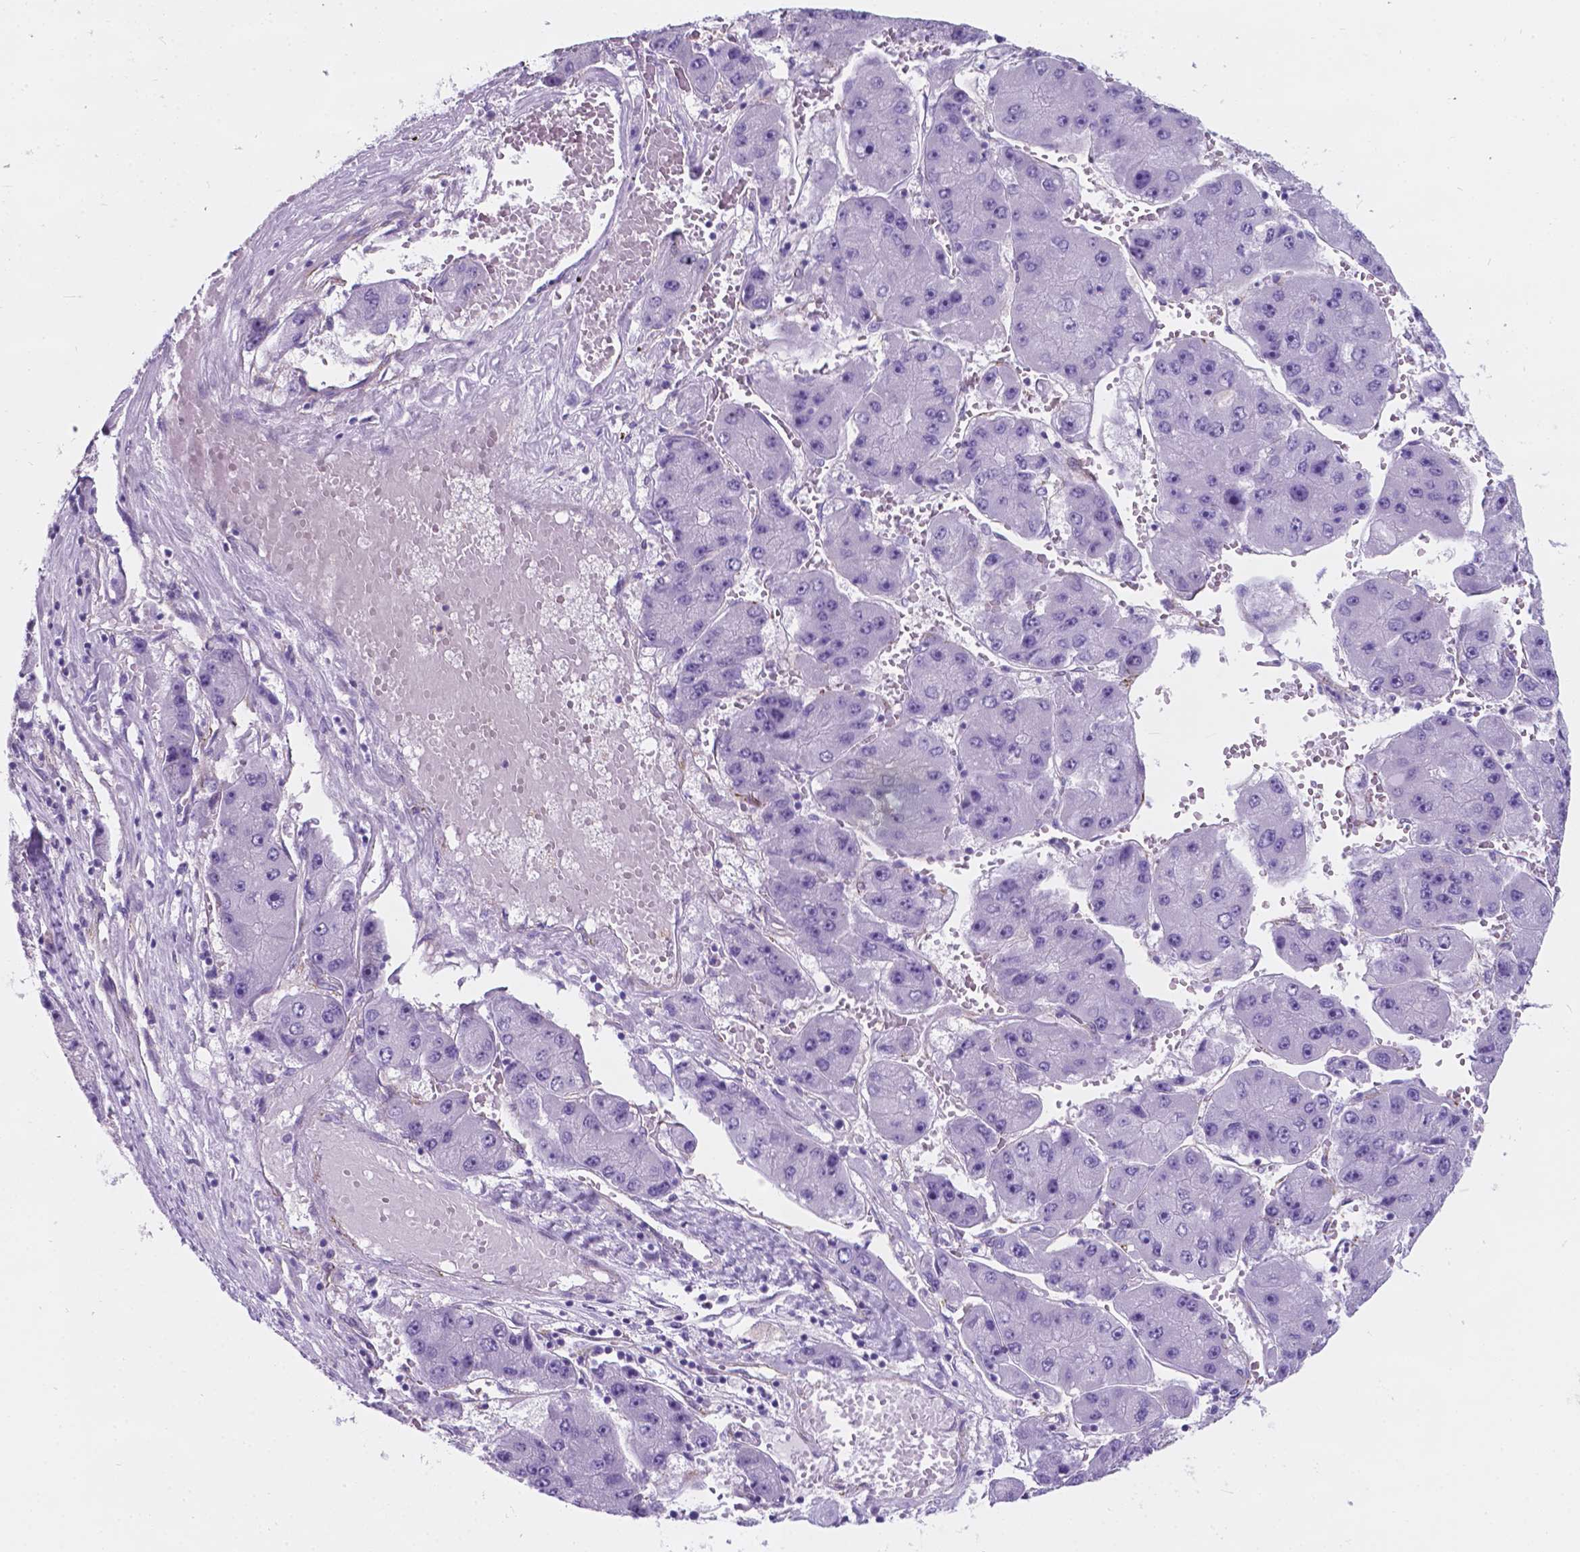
{"staining": {"intensity": "negative", "quantity": "none", "location": "none"}, "tissue": "liver cancer", "cell_type": "Tumor cells", "image_type": "cancer", "snomed": [{"axis": "morphology", "description": "Carcinoma, Hepatocellular, NOS"}, {"axis": "topography", "description": "Liver"}], "caption": "Immunohistochemistry of human hepatocellular carcinoma (liver) shows no positivity in tumor cells. (DAB (3,3'-diaminobenzidine) IHC, high magnification).", "gene": "KIAA0040", "patient": {"sex": "female", "age": 61}}